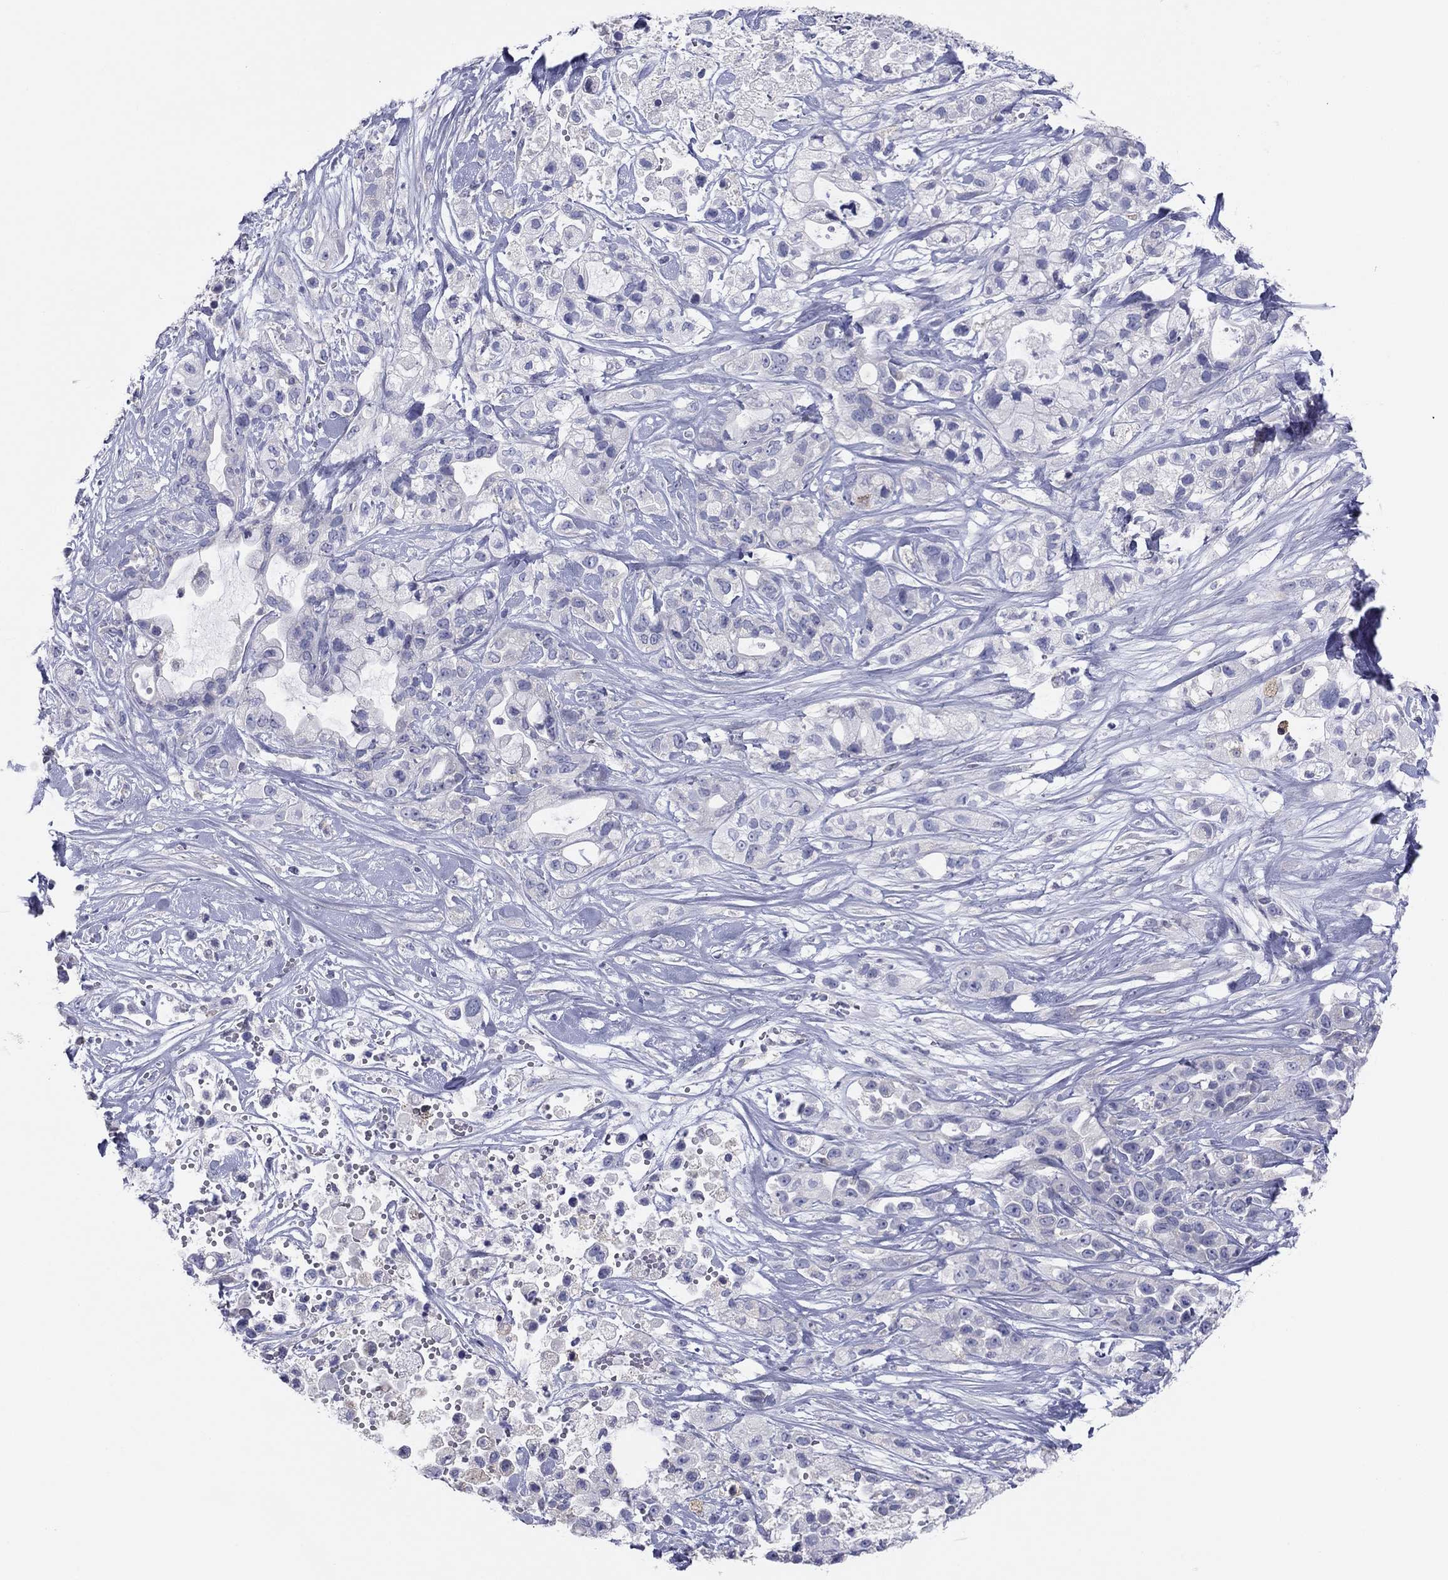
{"staining": {"intensity": "negative", "quantity": "none", "location": "none"}, "tissue": "pancreatic cancer", "cell_type": "Tumor cells", "image_type": "cancer", "snomed": [{"axis": "morphology", "description": "Adenocarcinoma, NOS"}, {"axis": "topography", "description": "Pancreas"}], "caption": "This is an immunohistochemistry histopathology image of pancreatic cancer. There is no staining in tumor cells.", "gene": "GRK7", "patient": {"sex": "male", "age": 44}}